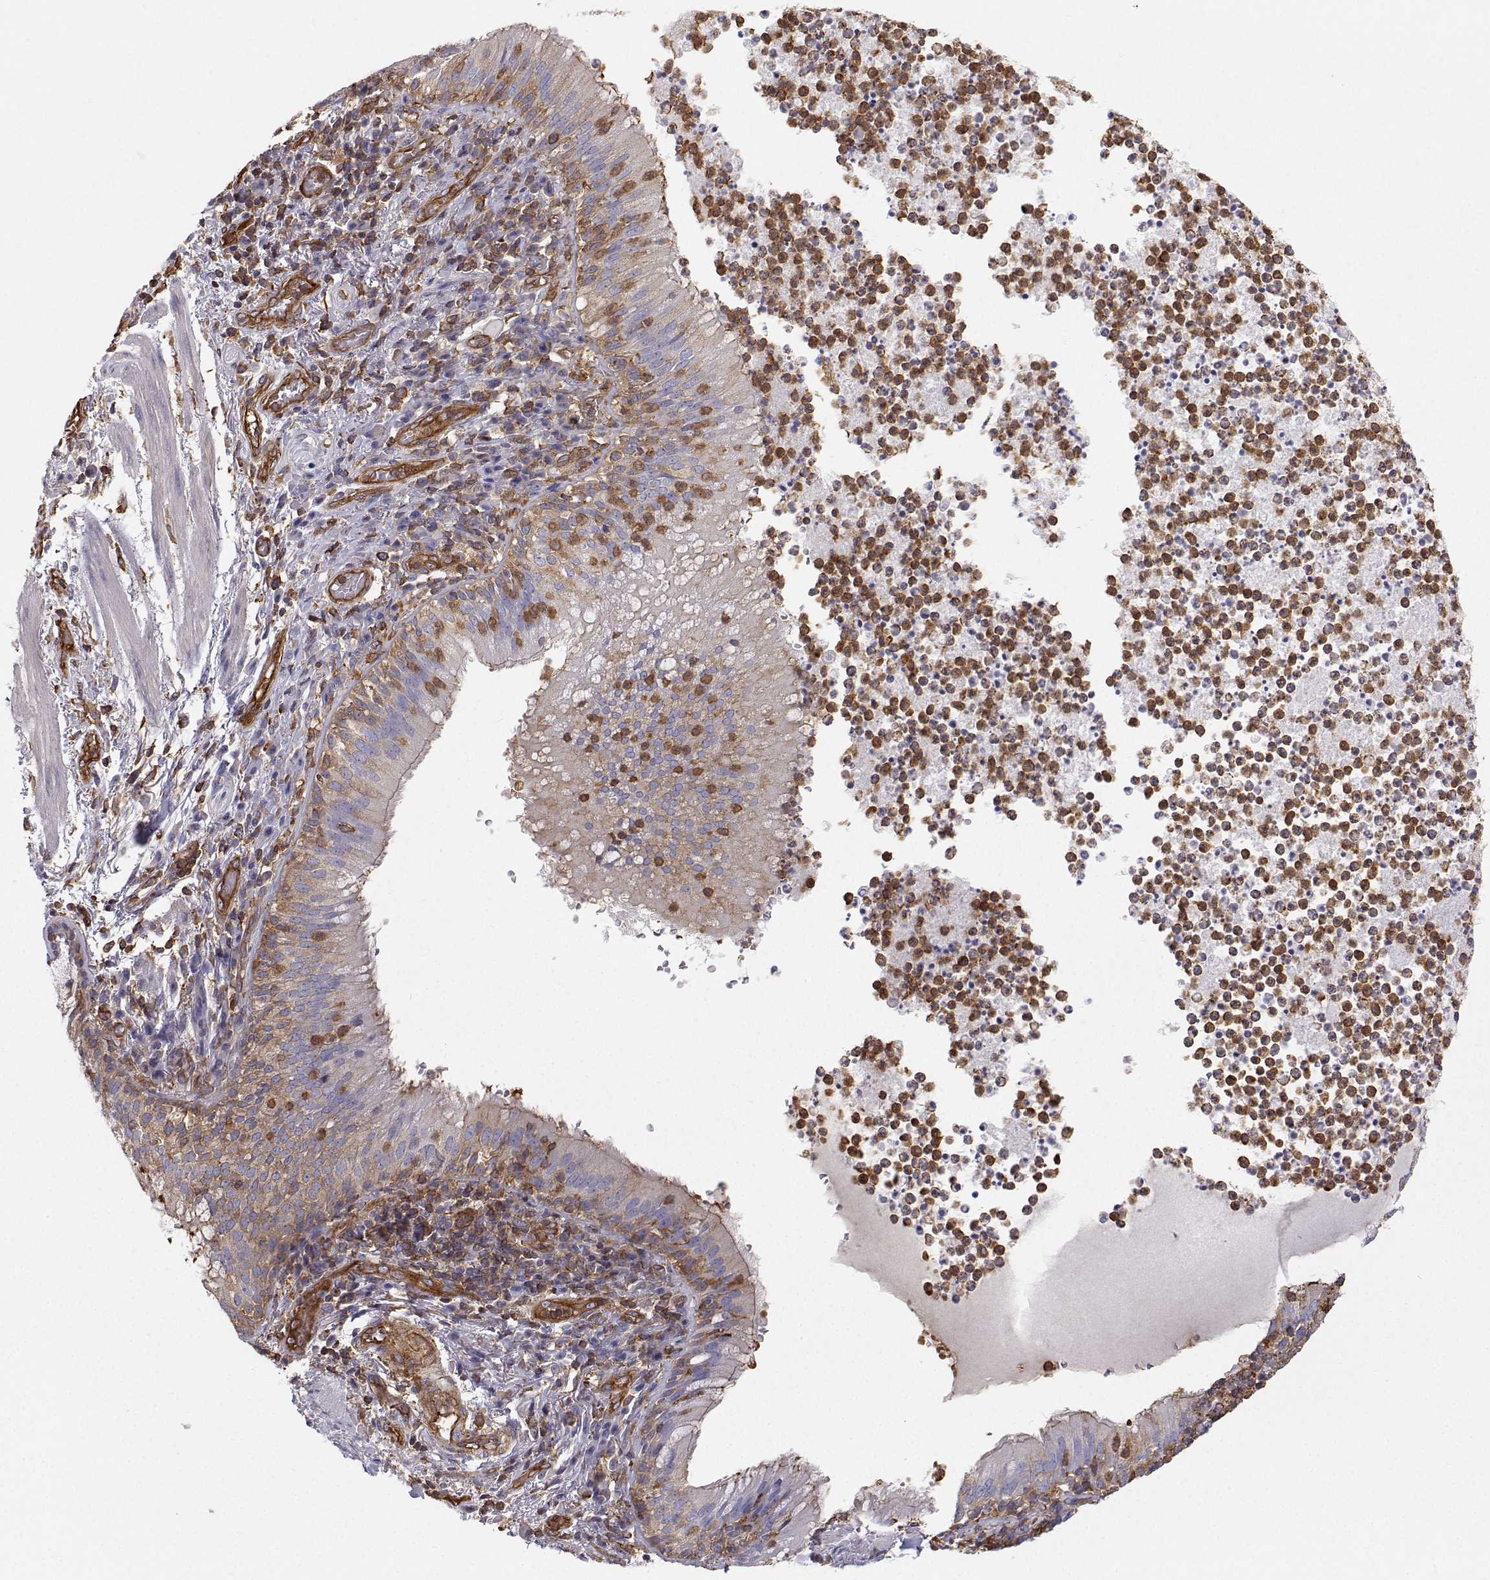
{"staining": {"intensity": "negative", "quantity": "none", "location": "none"}, "tissue": "bronchus", "cell_type": "Respiratory epithelial cells", "image_type": "normal", "snomed": [{"axis": "morphology", "description": "Normal tissue, NOS"}, {"axis": "topography", "description": "Lymph node"}, {"axis": "topography", "description": "Bronchus"}], "caption": "DAB (3,3'-diaminobenzidine) immunohistochemical staining of normal human bronchus demonstrates no significant positivity in respiratory epithelial cells. Brightfield microscopy of IHC stained with DAB (brown) and hematoxylin (blue), captured at high magnification.", "gene": "MYH9", "patient": {"sex": "male", "age": 56}}